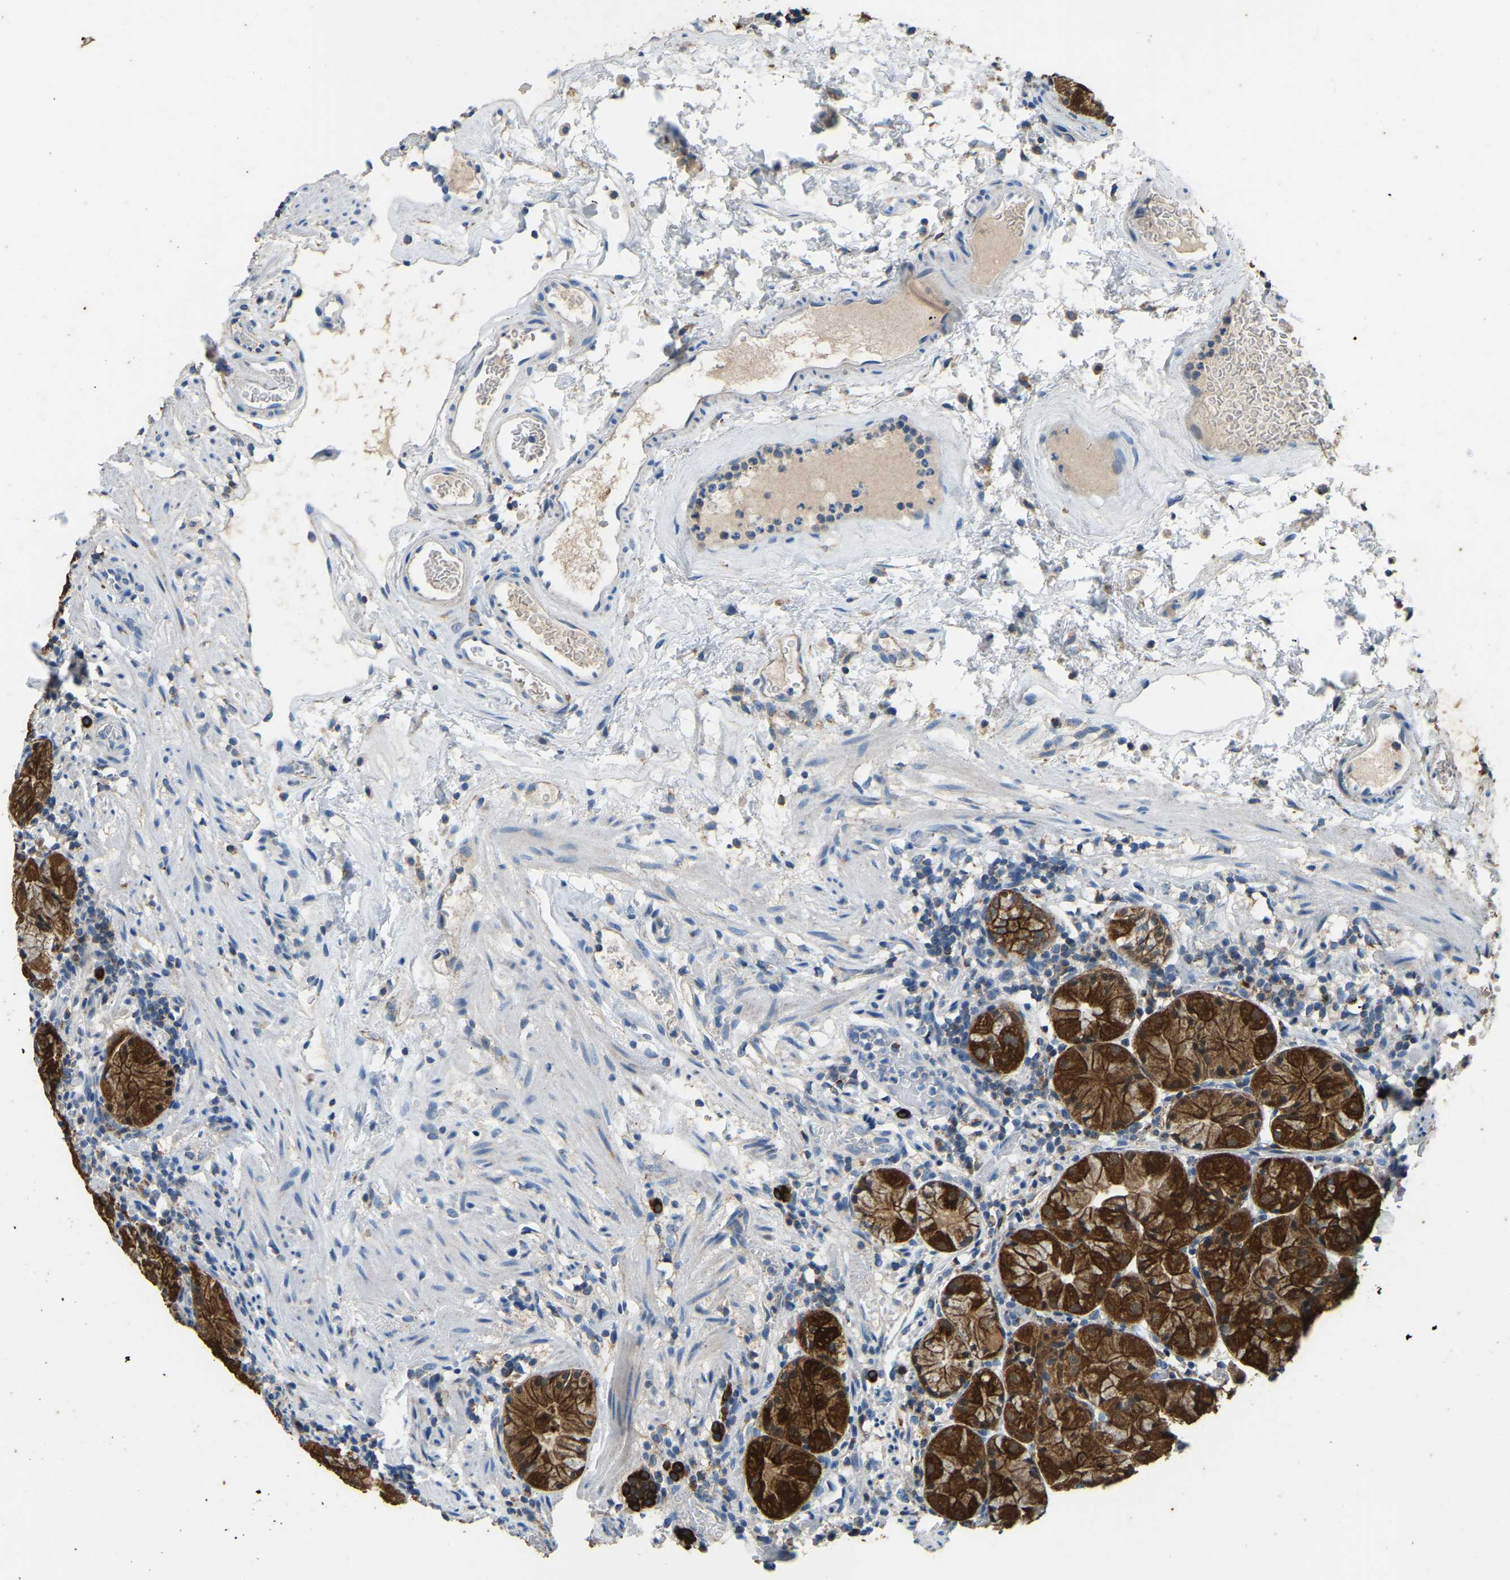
{"staining": {"intensity": "strong", "quantity": ">75%", "location": "cytoplasmic/membranous"}, "tissue": "stomach", "cell_type": "Glandular cells", "image_type": "normal", "snomed": [{"axis": "morphology", "description": "Normal tissue, NOS"}, {"axis": "topography", "description": "Stomach"}, {"axis": "topography", "description": "Stomach, lower"}], "caption": "Stomach stained with immunohistochemistry reveals strong cytoplasmic/membranous staining in approximately >75% of glandular cells.", "gene": "ZNF200", "patient": {"sex": "female", "age": 75}}